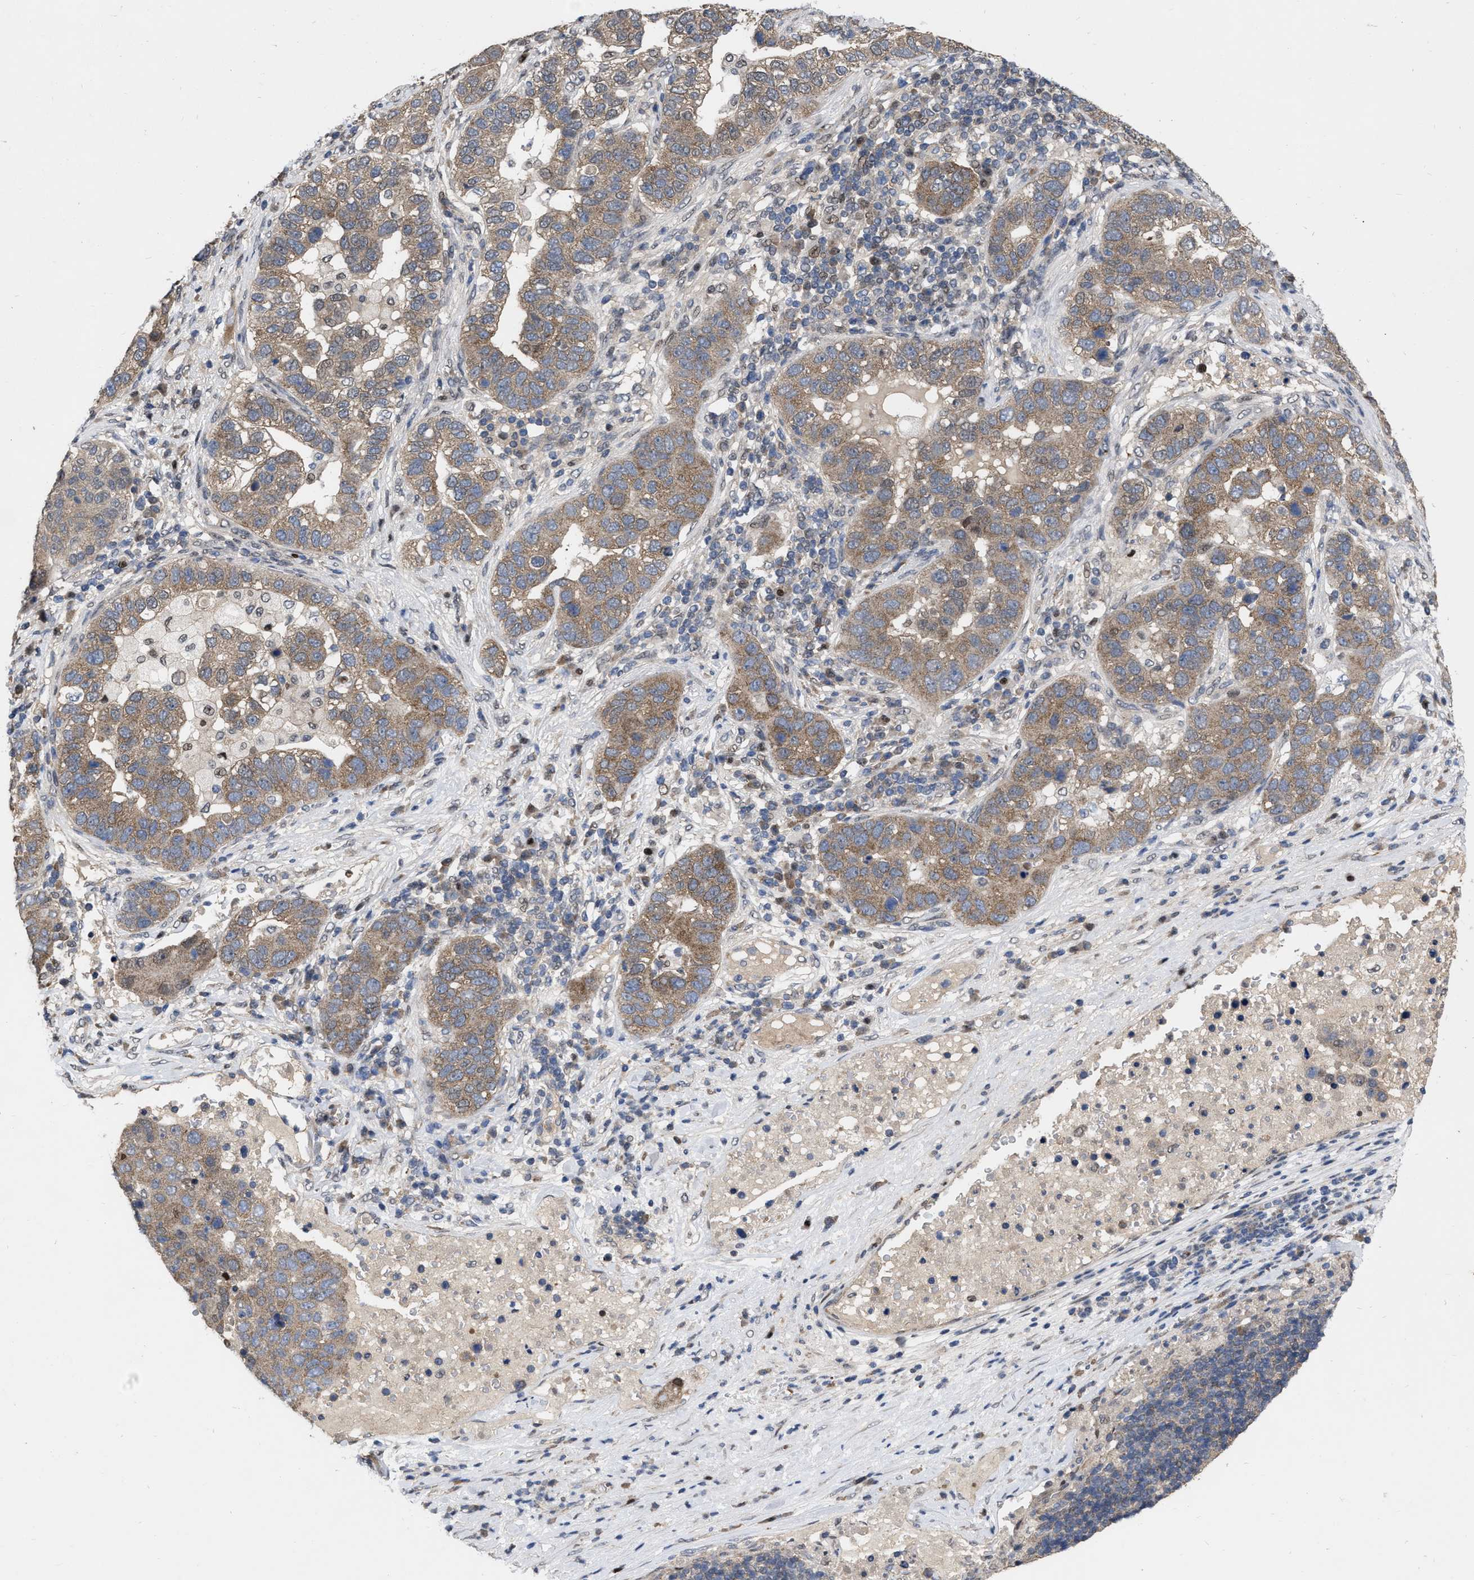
{"staining": {"intensity": "moderate", "quantity": "<25%", "location": "cytoplasmic/membranous,nuclear"}, "tissue": "pancreatic cancer", "cell_type": "Tumor cells", "image_type": "cancer", "snomed": [{"axis": "morphology", "description": "Adenocarcinoma, NOS"}, {"axis": "topography", "description": "Pancreas"}], "caption": "Immunohistochemical staining of pancreatic cancer demonstrates low levels of moderate cytoplasmic/membranous and nuclear protein expression in approximately <25% of tumor cells.", "gene": "MDM4", "patient": {"sex": "female", "age": 61}}